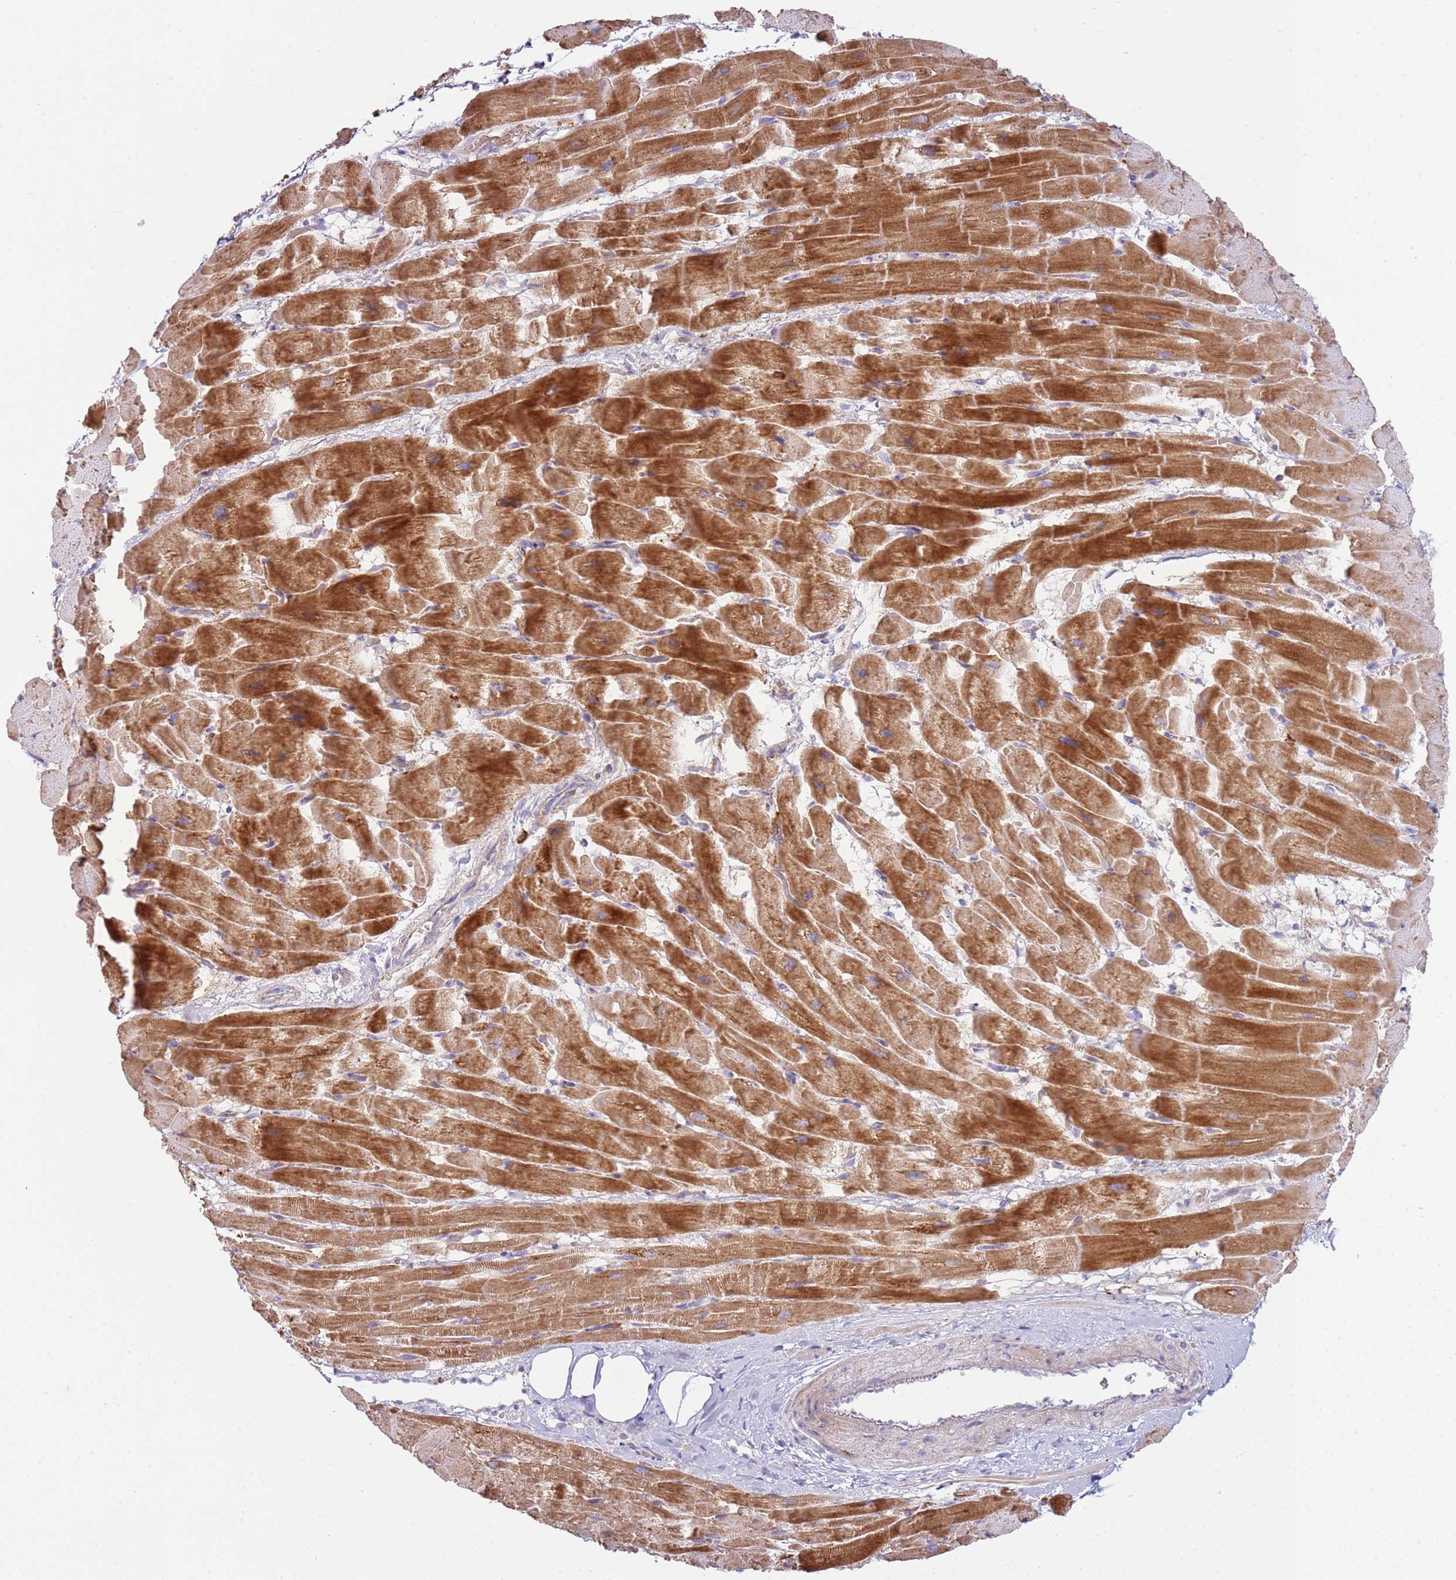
{"staining": {"intensity": "strong", "quantity": ">75%", "location": "cytoplasmic/membranous"}, "tissue": "heart muscle", "cell_type": "Cardiomyocytes", "image_type": "normal", "snomed": [{"axis": "morphology", "description": "Normal tissue, NOS"}, {"axis": "topography", "description": "Heart"}], "caption": "Brown immunohistochemical staining in unremarkable human heart muscle reveals strong cytoplasmic/membranous positivity in approximately >75% of cardiomyocytes. Using DAB (3,3'-diaminobenzidine) (brown) and hematoxylin (blue) stains, captured at high magnification using brightfield microscopy.", "gene": "TTPAL", "patient": {"sex": "male", "age": 37}}